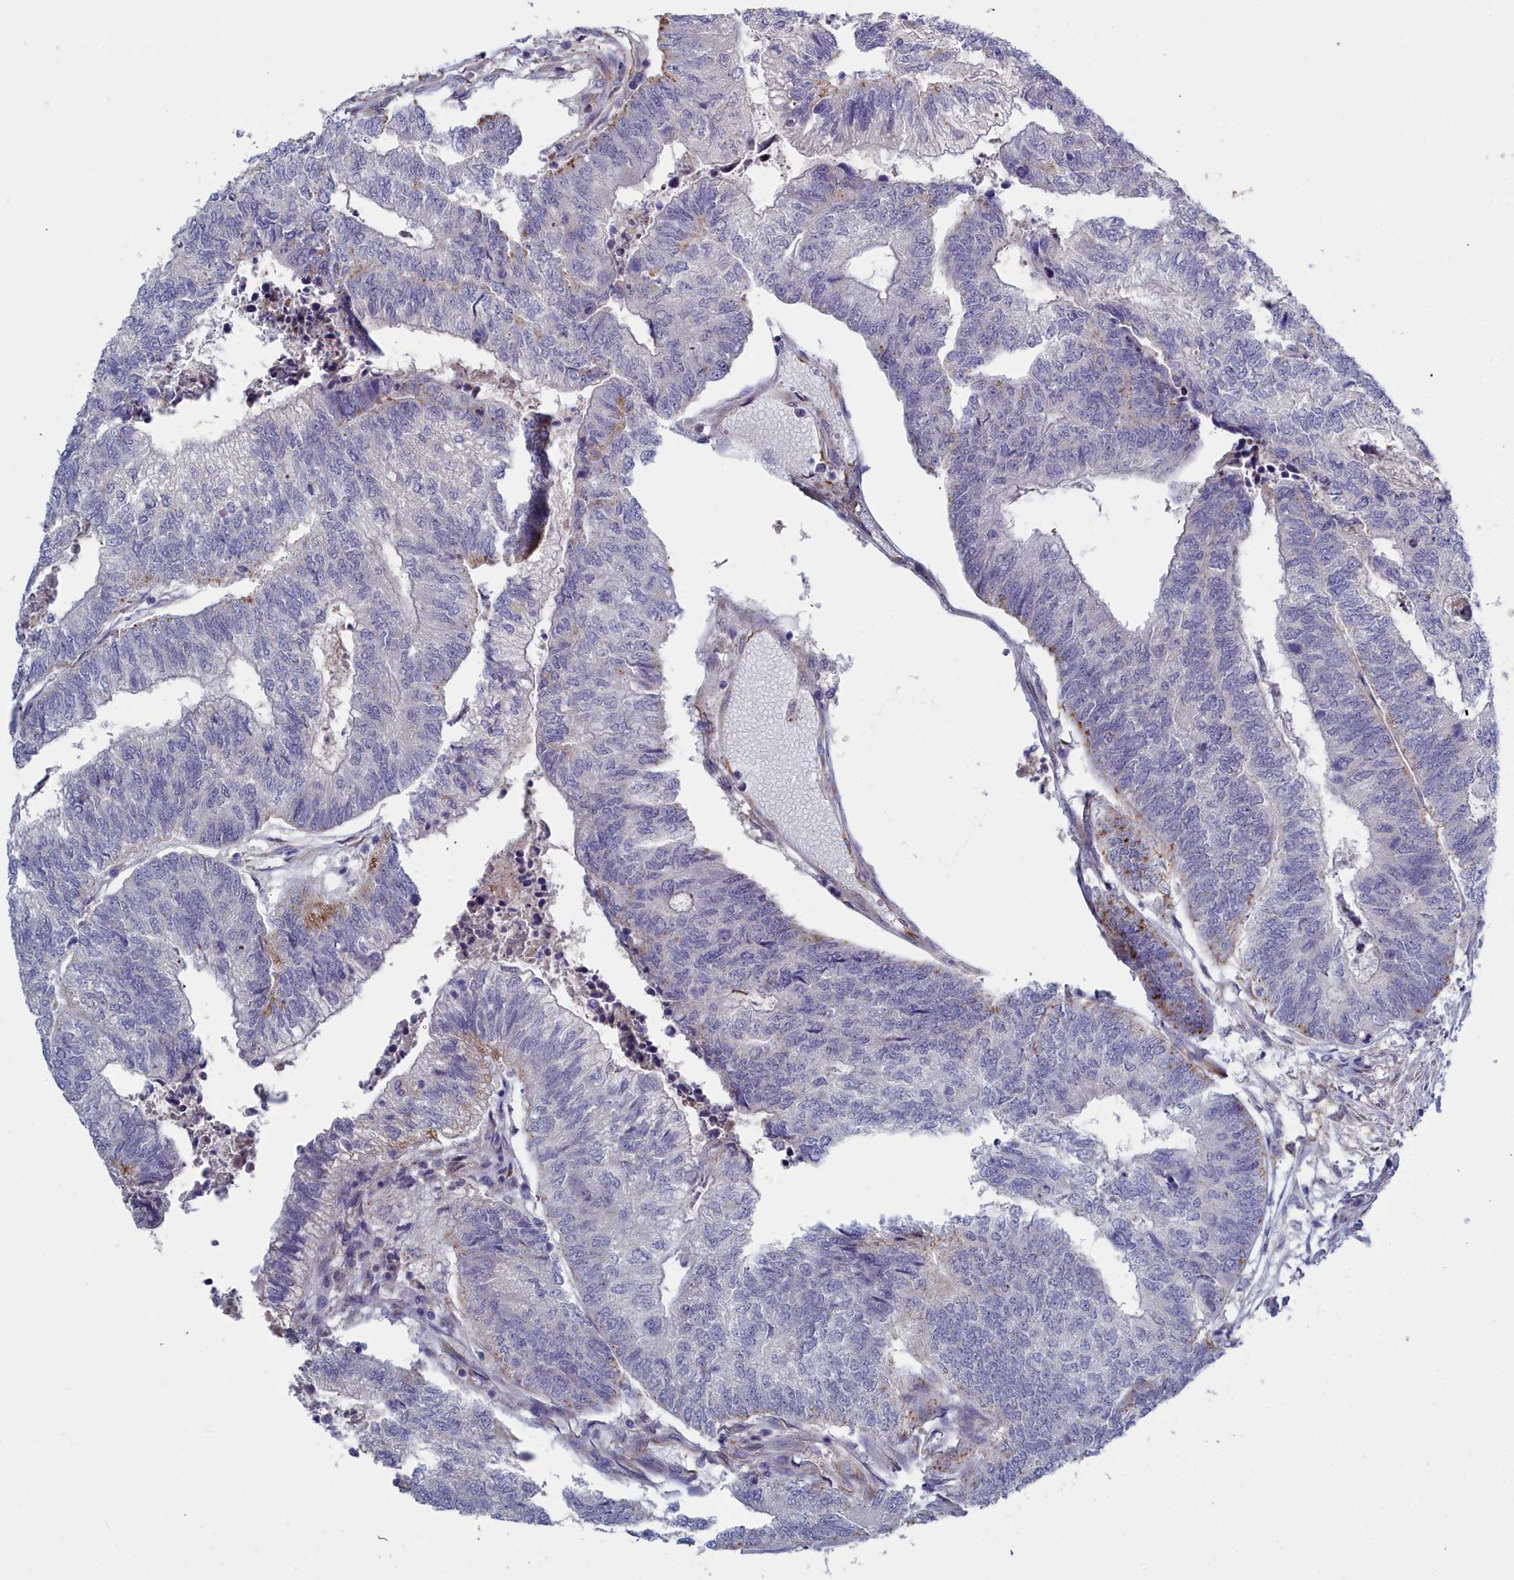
{"staining": {"intensity": "negative", "quantity": "none", "location": "none"}, "tissue": "colorectal cancer", "cell_type": "Tumor cells", "image_type": "cancer", "snomed": [{"axis": "morphology", "description": "Adenocarcinoma, NOS"}, {"axis": "topography", "description": "Colon"}], "caption": "DAB (3,3'-diaminobenzidine) immunohistochemical staining of human adenocarcinoma (colorectal) demonstrates no significant staining in tumor cells.", "gene": "RDX", "patient": {"sex": "female", "age": 67}}